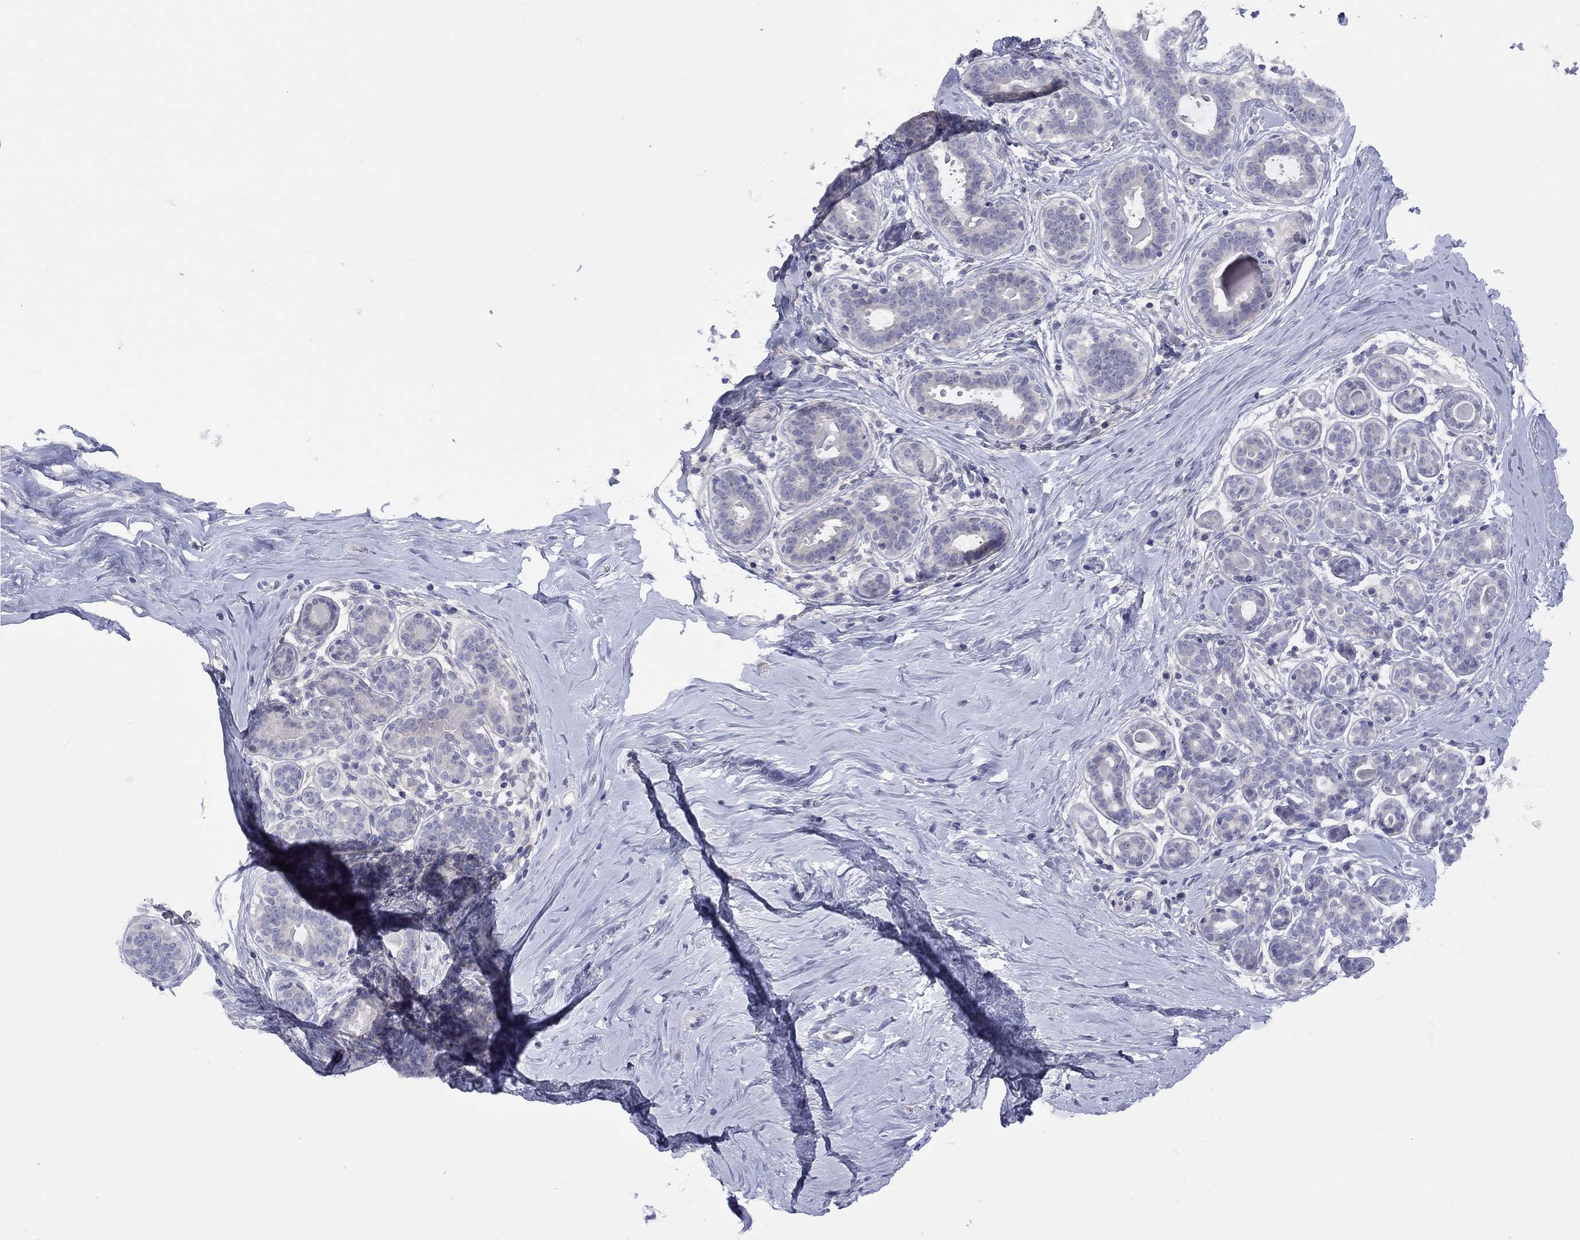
{"staining": {"intensity": "negative", "quantity": "none", "location": "none"}, "tissue": "breast", "cell_type": "Adipocytes", "image_type": "normal", "snomed": [{"axis": "morphology", "description": "Normal tissue, NOS"}, {"axis": "topography", "description": "Skin"}, {"axis": "topography", "description": "Breast"}], "caption": "Immunohistochemistry (IHC) image of unremarkable human breast stained for a protein (brown), which reveals no expression in adipocytes.", "gene": "CYP2B6", "patient": {"sex": "female", "age": 43}}